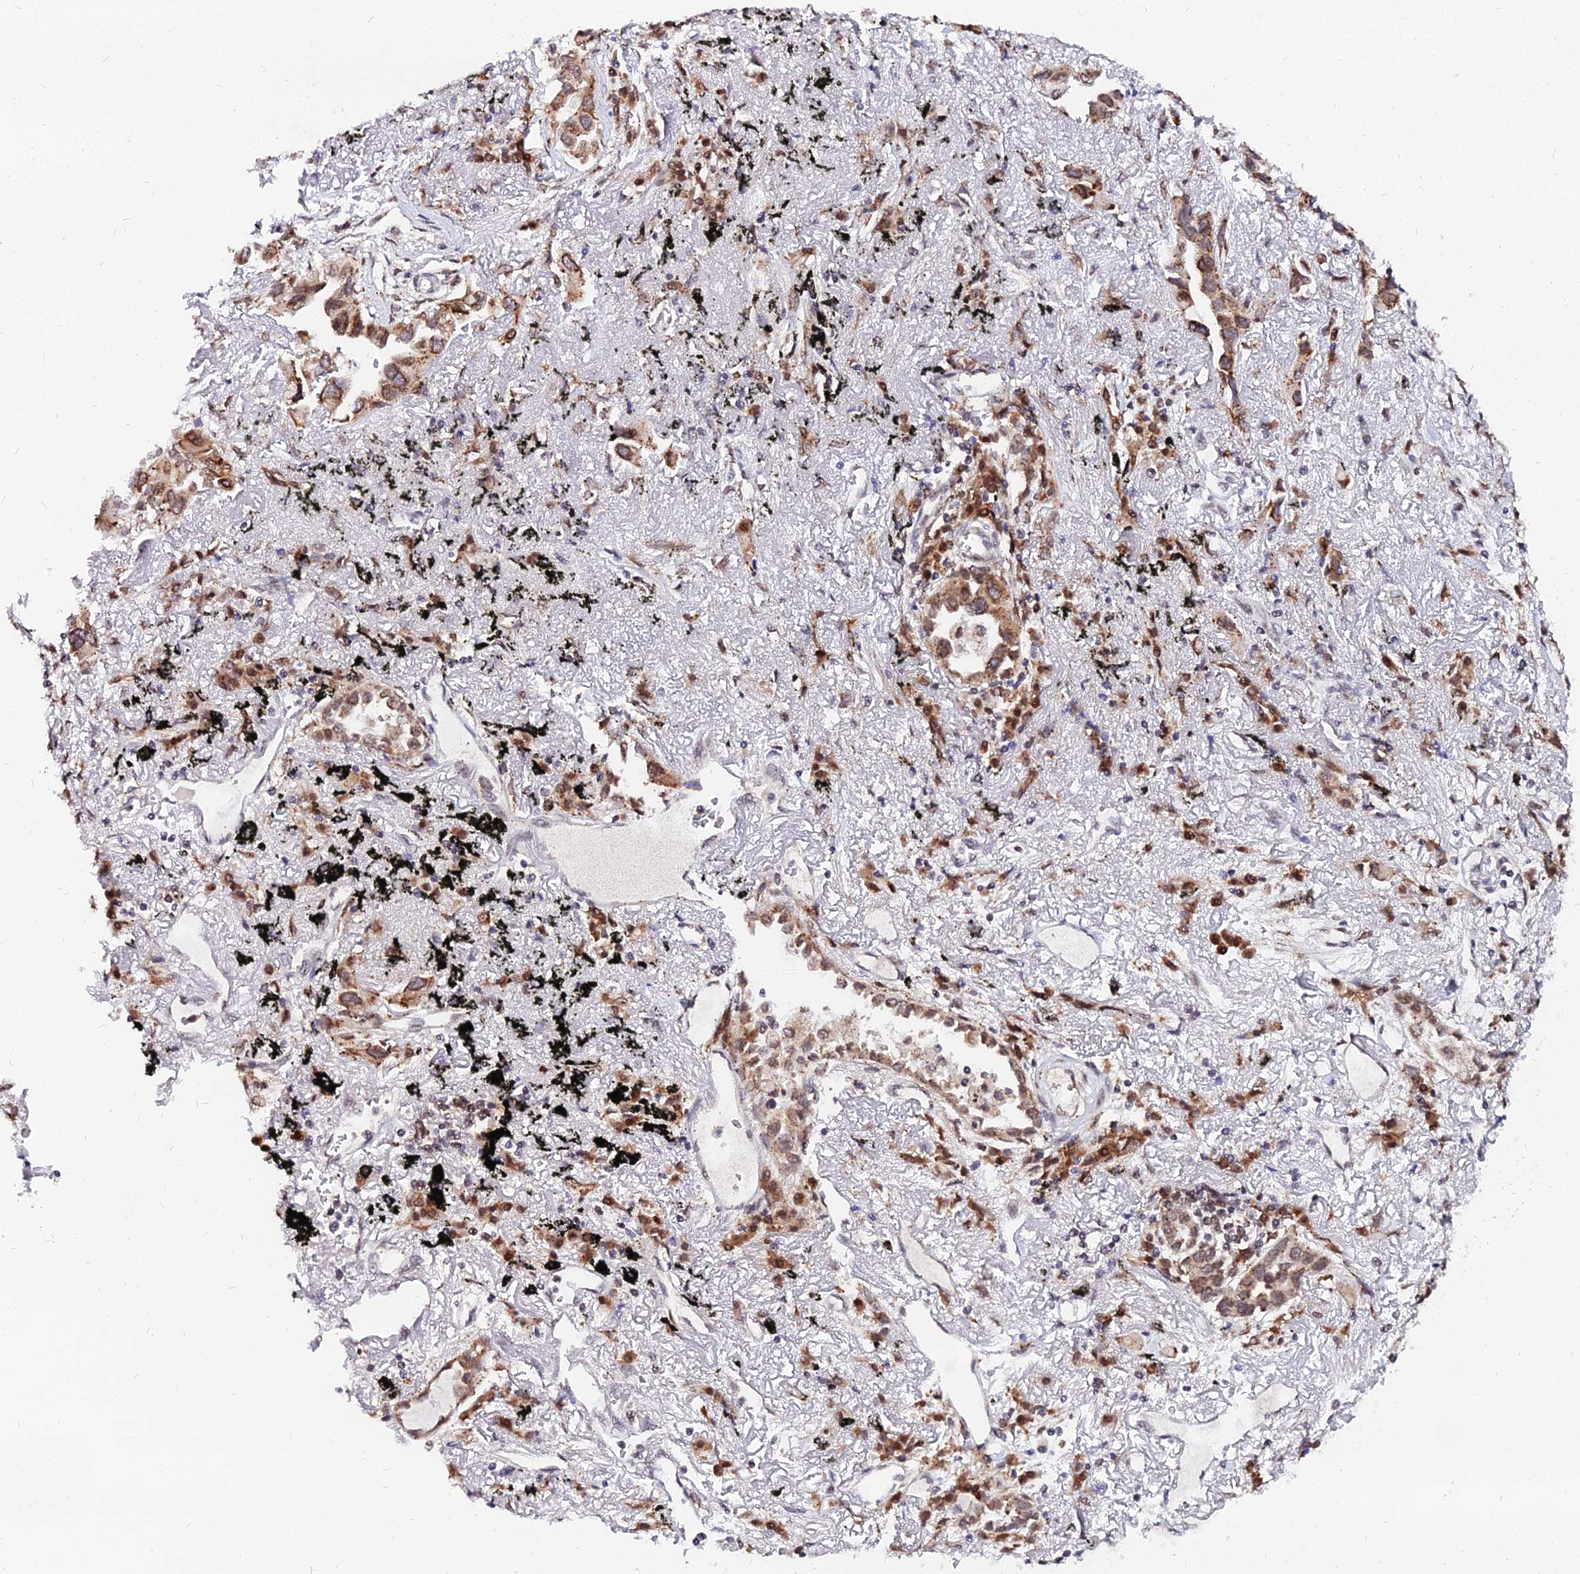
{"staining": {"intensity": "moderate", "quantity": ">75%", "location": "cytoplasmic/membranous,nuclear"}, "tissue": "lung cancer", "cell_type": "Tumor cells", "image_type": "cancer", "snomed": [{"axis": "morphology", "description": "Adenocarcinoma, NOS"}, {"axis": "topography", "description": "Lung"}], "caption": "About >75% of tumor cells in lung cancer (adenocarcinoma) demonstrate moderate cytoplasmic/membranous and nuclear protein expression as visualized by brown immunohistochemical staining.", "gene": "RNF121", "patient": {"sex": "female", "age": 76}}